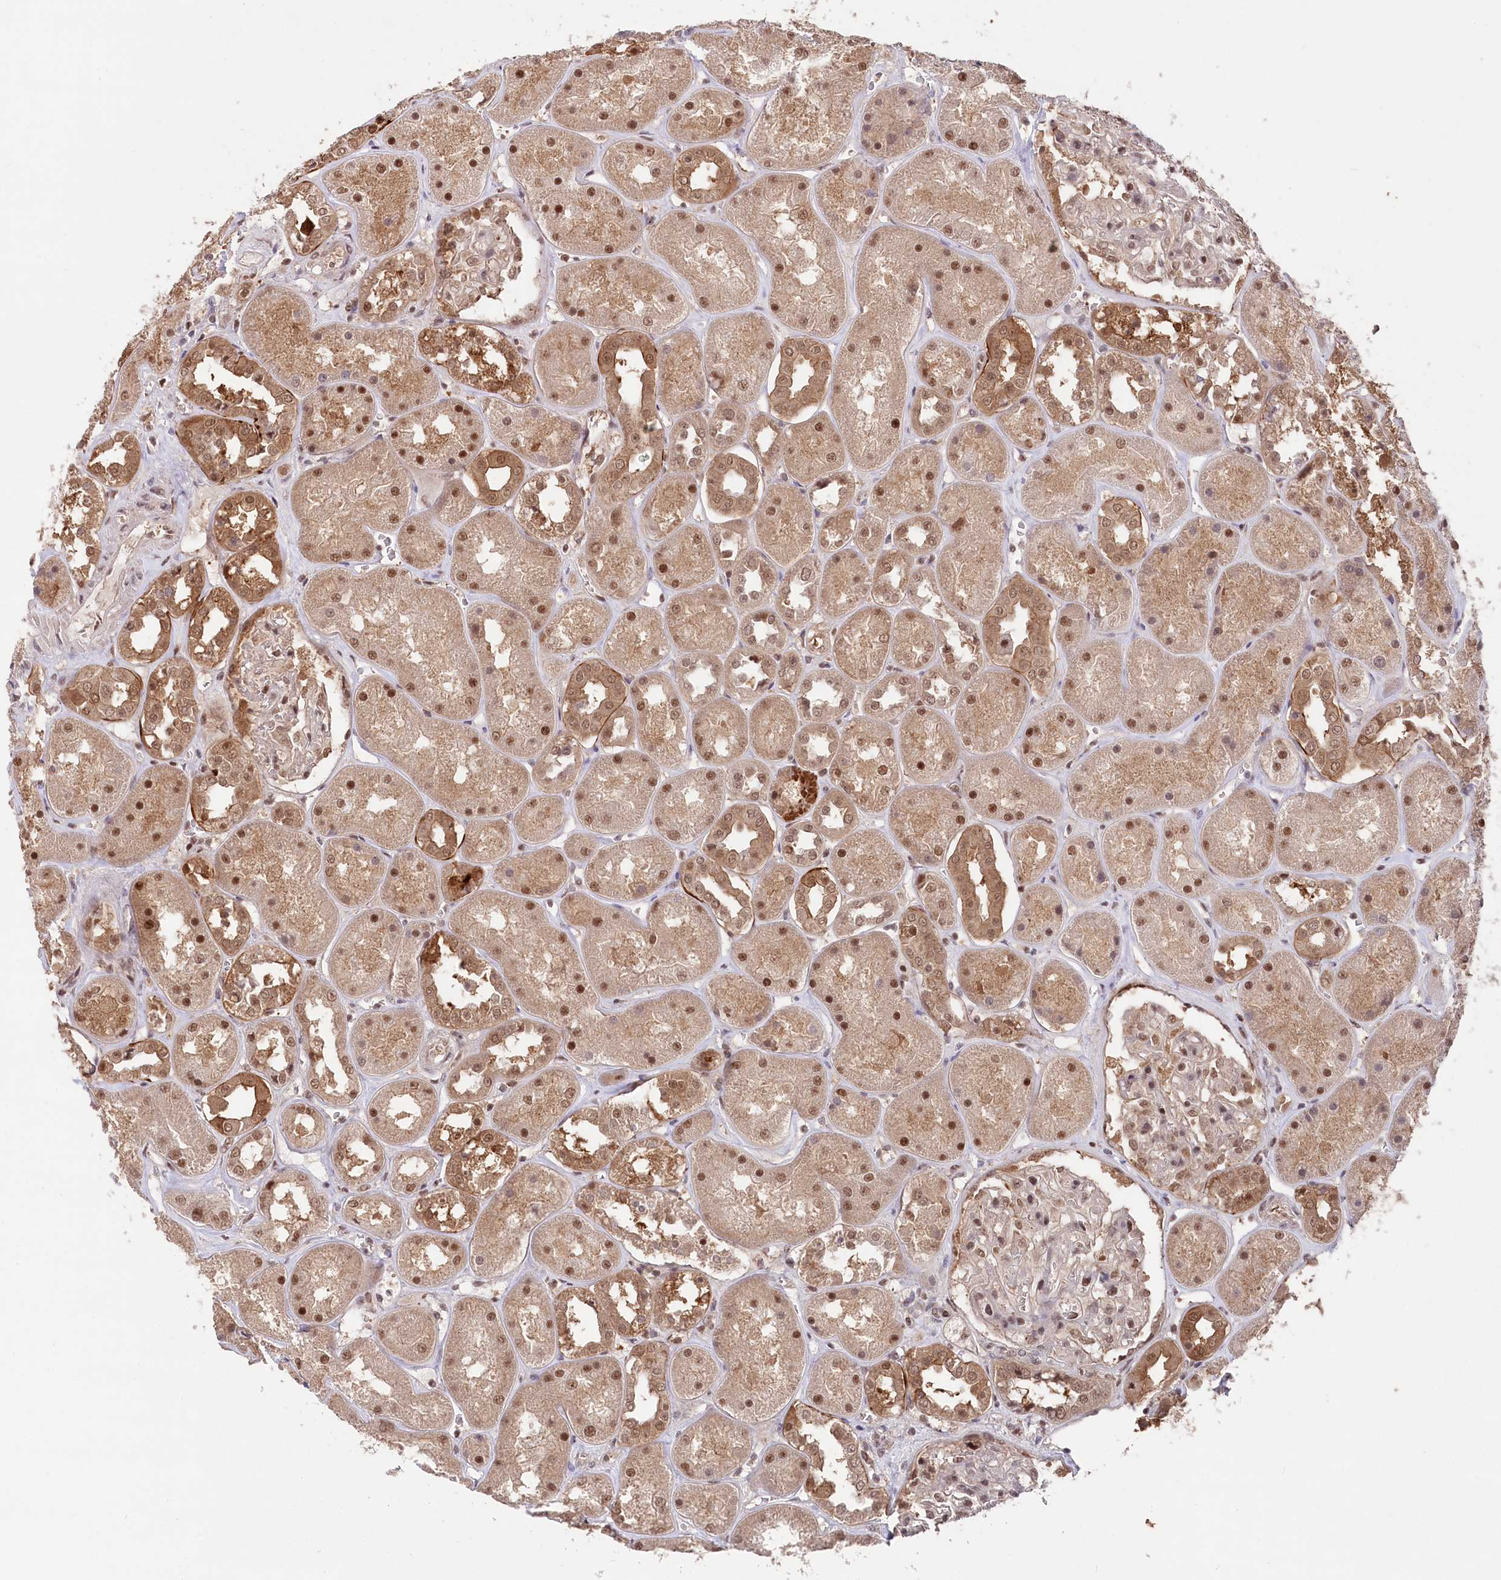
{"staining": {"intensity": "moderate", "quantity": "25%-75%", "location": "cytoplasmic/membranous,nuclear"}, "tissue": "kidney", "cell_type": "Cells in glomeruli", "image_type": "normal", "snomed": [{"axis": "morphology", "description": "Normal tissue, NOS"}, {"axis": "topography", "description": "Kidney"}], "caption": "Cells in glomeruli demonstrate medium levels of moderate cytoplasmic/membranous,nuclear expression in about 25%-75% of cells in normal human kidney. (DAB (3,3'-diaminobenzidine) IHC, brown staining for protein, blue staining for nuclei).", "gene": "CCSER2", "patient": {"sex": "male", "age": 70}}